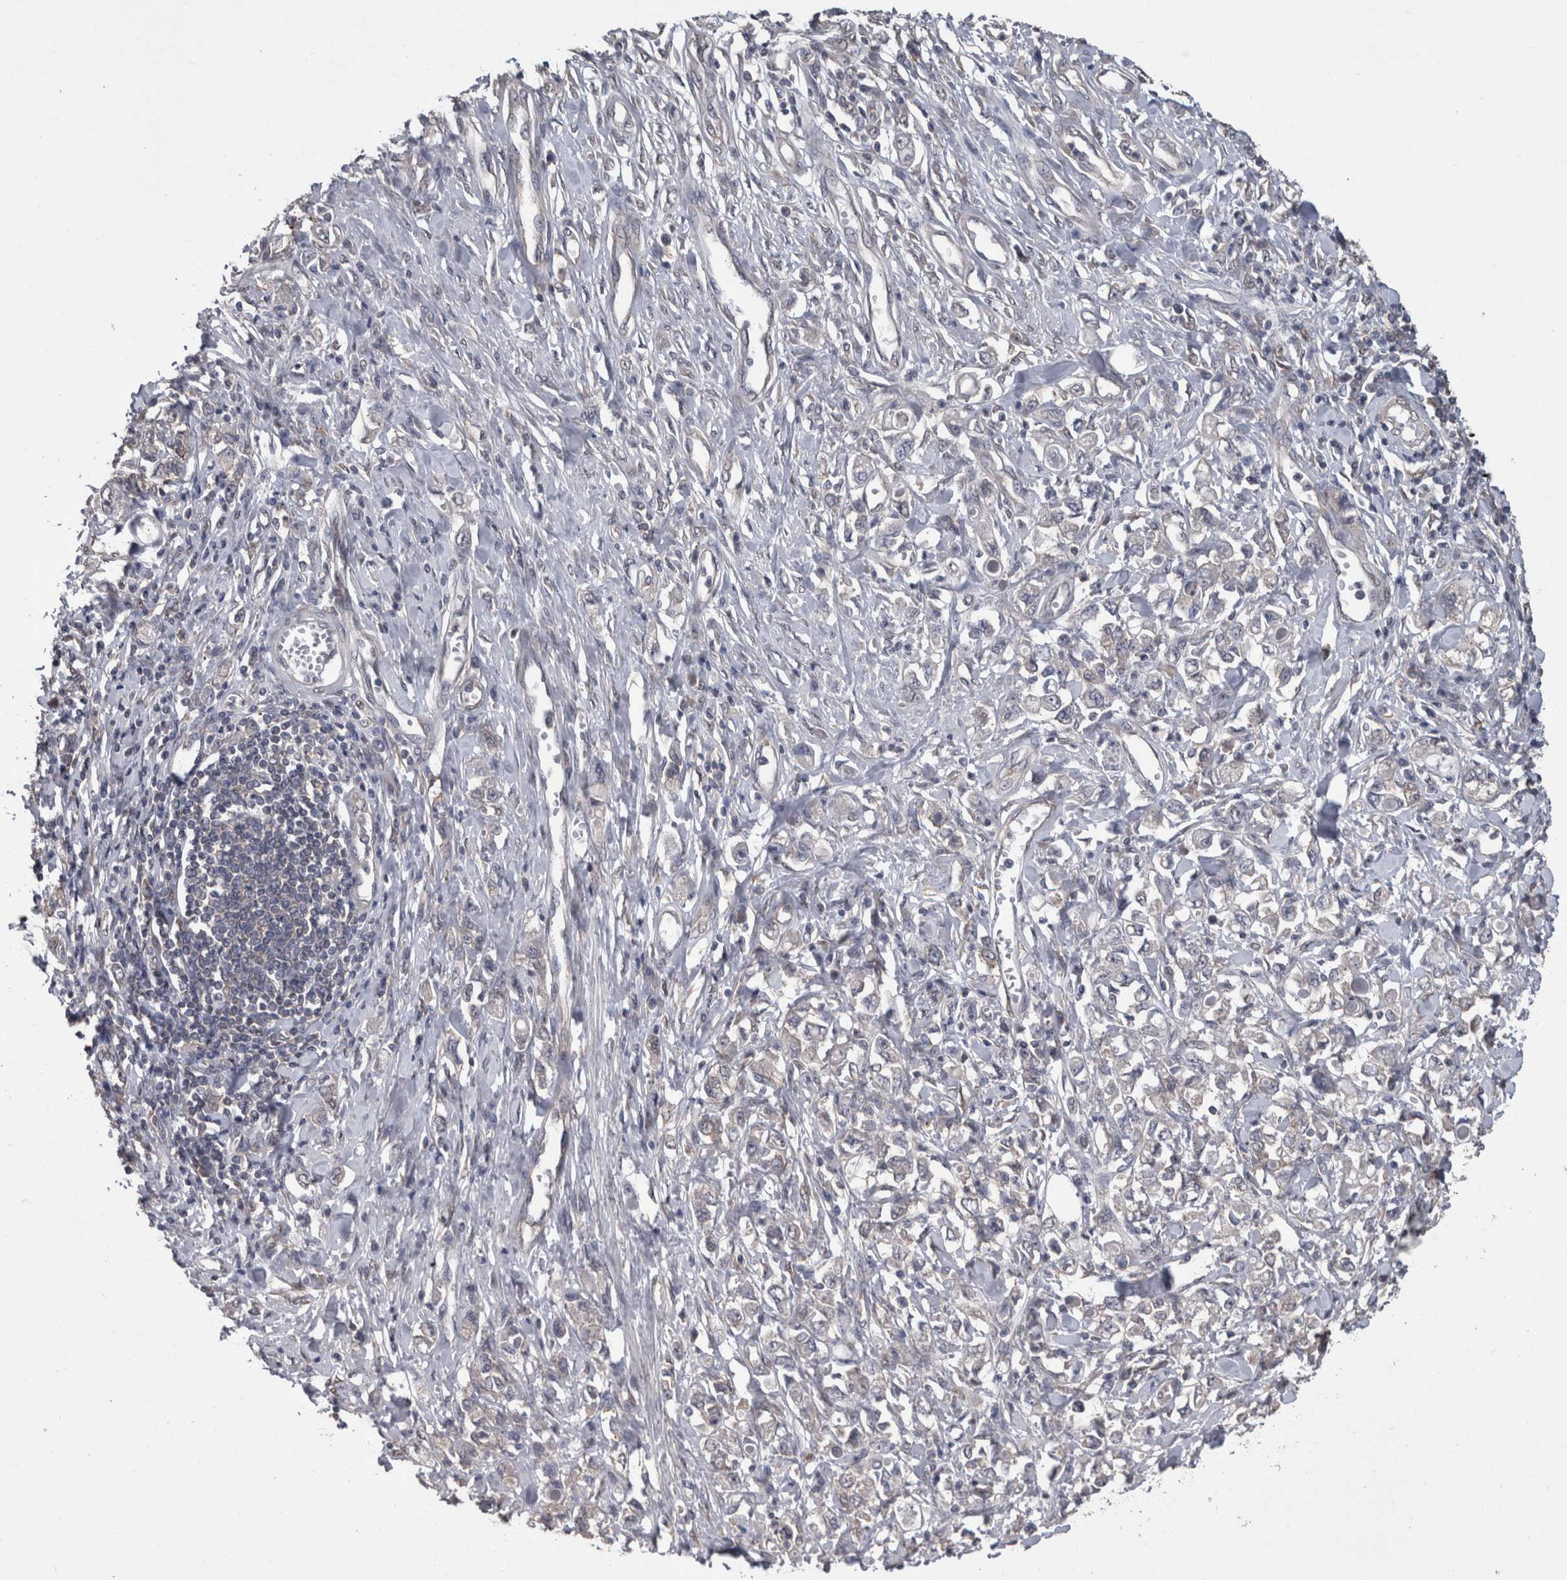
{"staining": {"intensity": "negative", "quantity": "none", "location": "none"}, "tissue": "stomach cancer", "cell_type": "Tumor cells", "image_type": "cancer", "snomed": [{"axis": "morphology", "description": "Adenocarcinoma, NOS"}, {"axis": "topography", "description": "Stomach"}], "caption": "Immunohistochemistry of human stomach cancer (adenocarcinoma) shows no positivity in tumor cells.", "gene": "DDX6", "patient": {"sex": "female", "age": 76}}